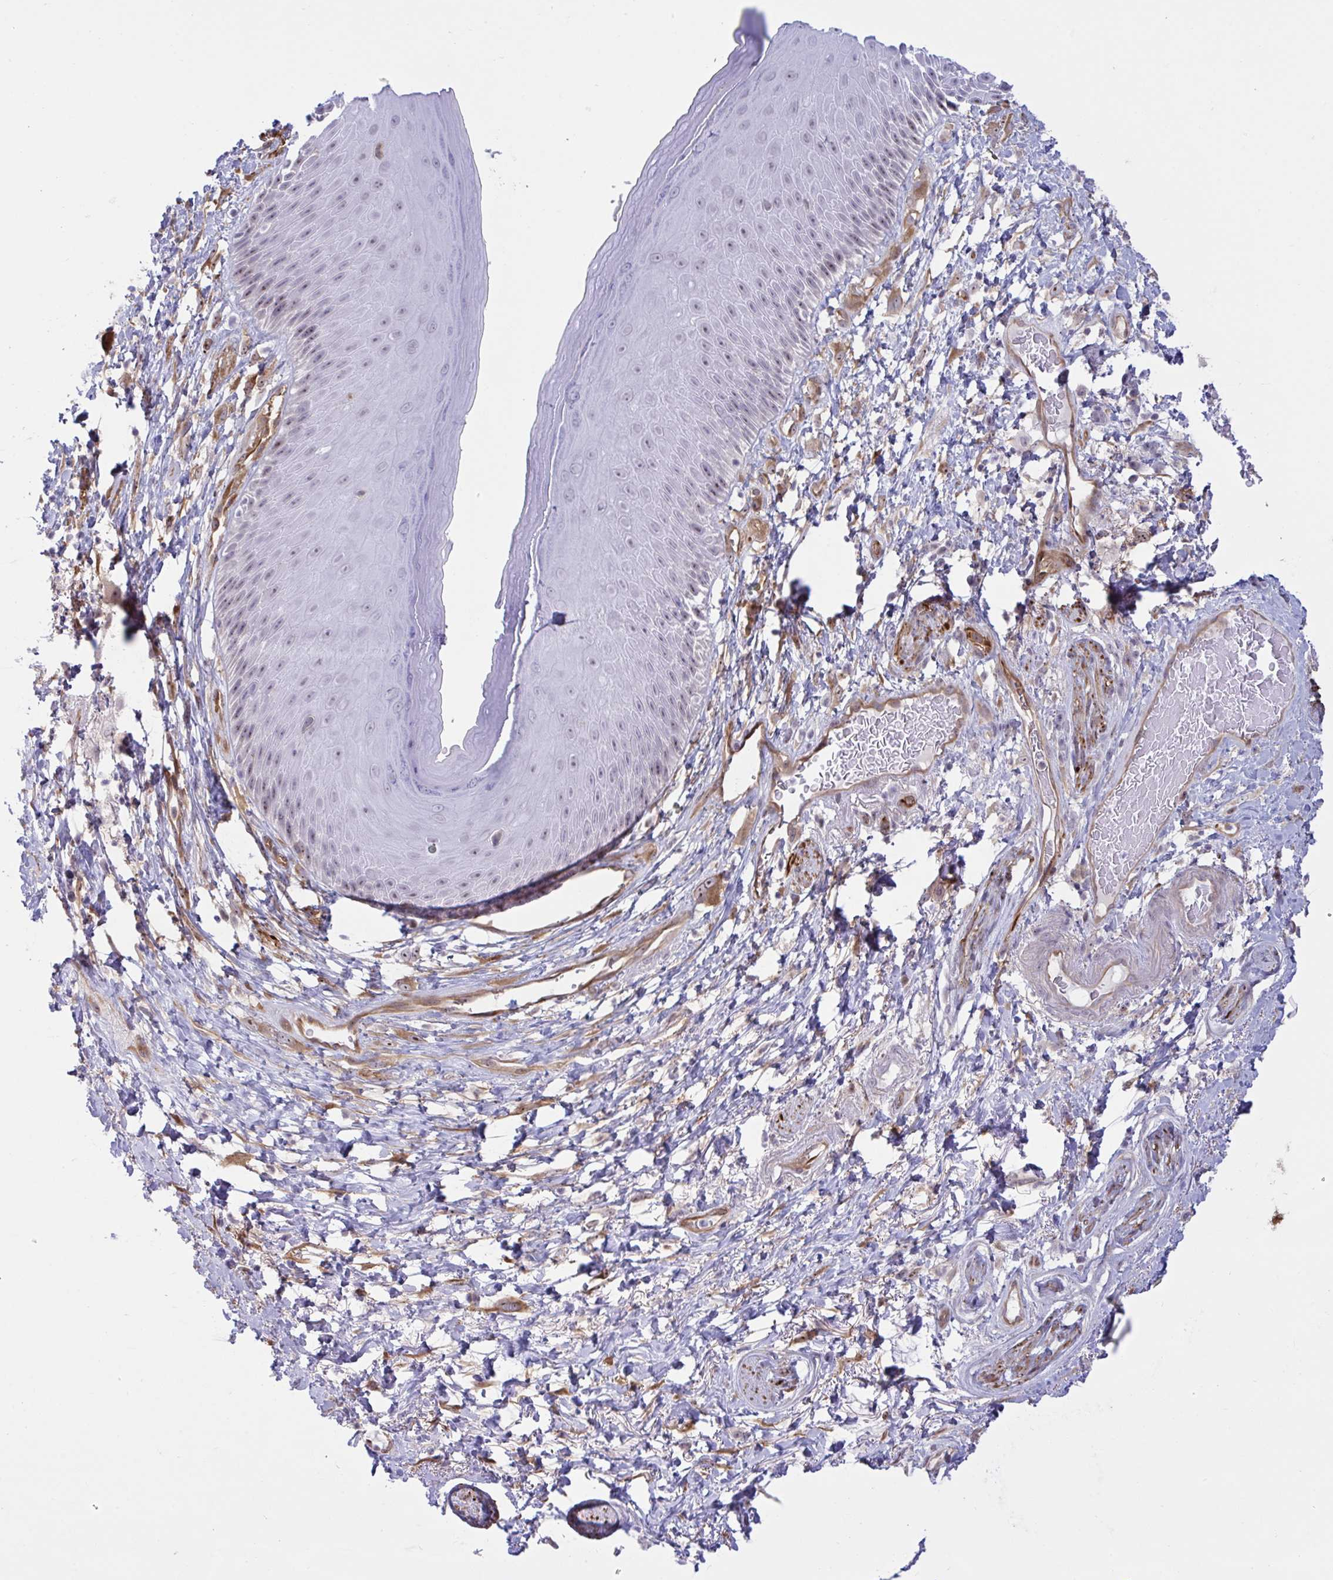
{"staining": {"intensity": "weak", "quantity": "25%-75%", "location": "nuclear"}, "tissue": "skin", "cell_type": "Epidermal cells", "image_type": "normal", "snomed": [{"axis": "morphology", "description": "Normal tissue, NOS"}, {"axis": "topography", "description": "Anal"}], "caption": "A low amount of weak nuclear expression is seen in about 25%-75% of epidermal cells in normal skin. (DAB IHC, brown staining for protein, blue staining for nuclei).", "gene": "PRRT4", "patient": {"sex": "male", "age": 78}}